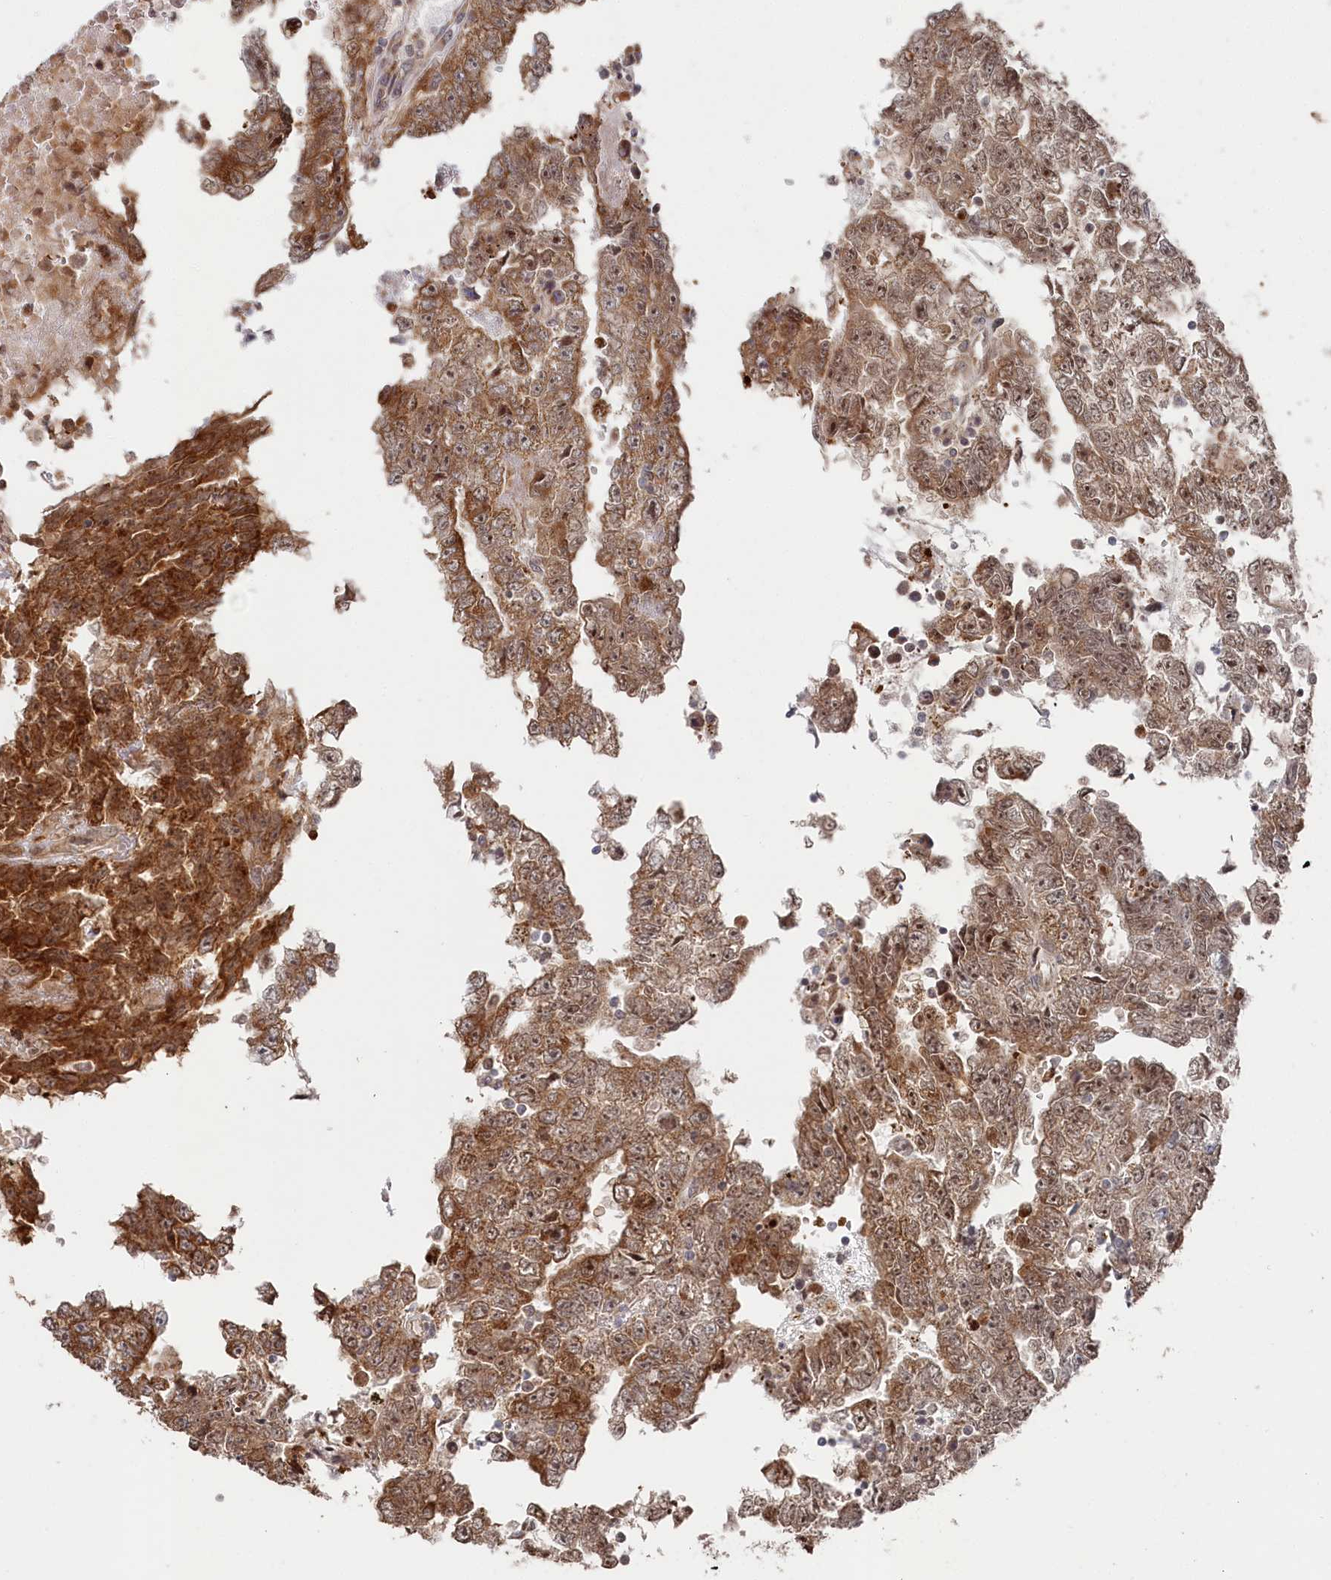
{"staining": {"intensity": "moderate", "quantity": ">75%", "location": "cytoplasmic/membranous,nuclear"}, "tissue": "testis cancer", "cell_type": "Tumor cells", "image_type": "cancer", "snomed": [{"axis": "morphology", "description": "Carcinoma, Embryonal, NOS"}, {"axis": "topography", "description": "Testis"}], "caption": "There is medium levels of moderate cytoplasmic/membranous and nuclear expression in tumor cells of testis cancer, as demonstrated by immunohistochemical staining (brown color).", "gene": "WAPL", "patient": {"sex": "male", "age": 25}}